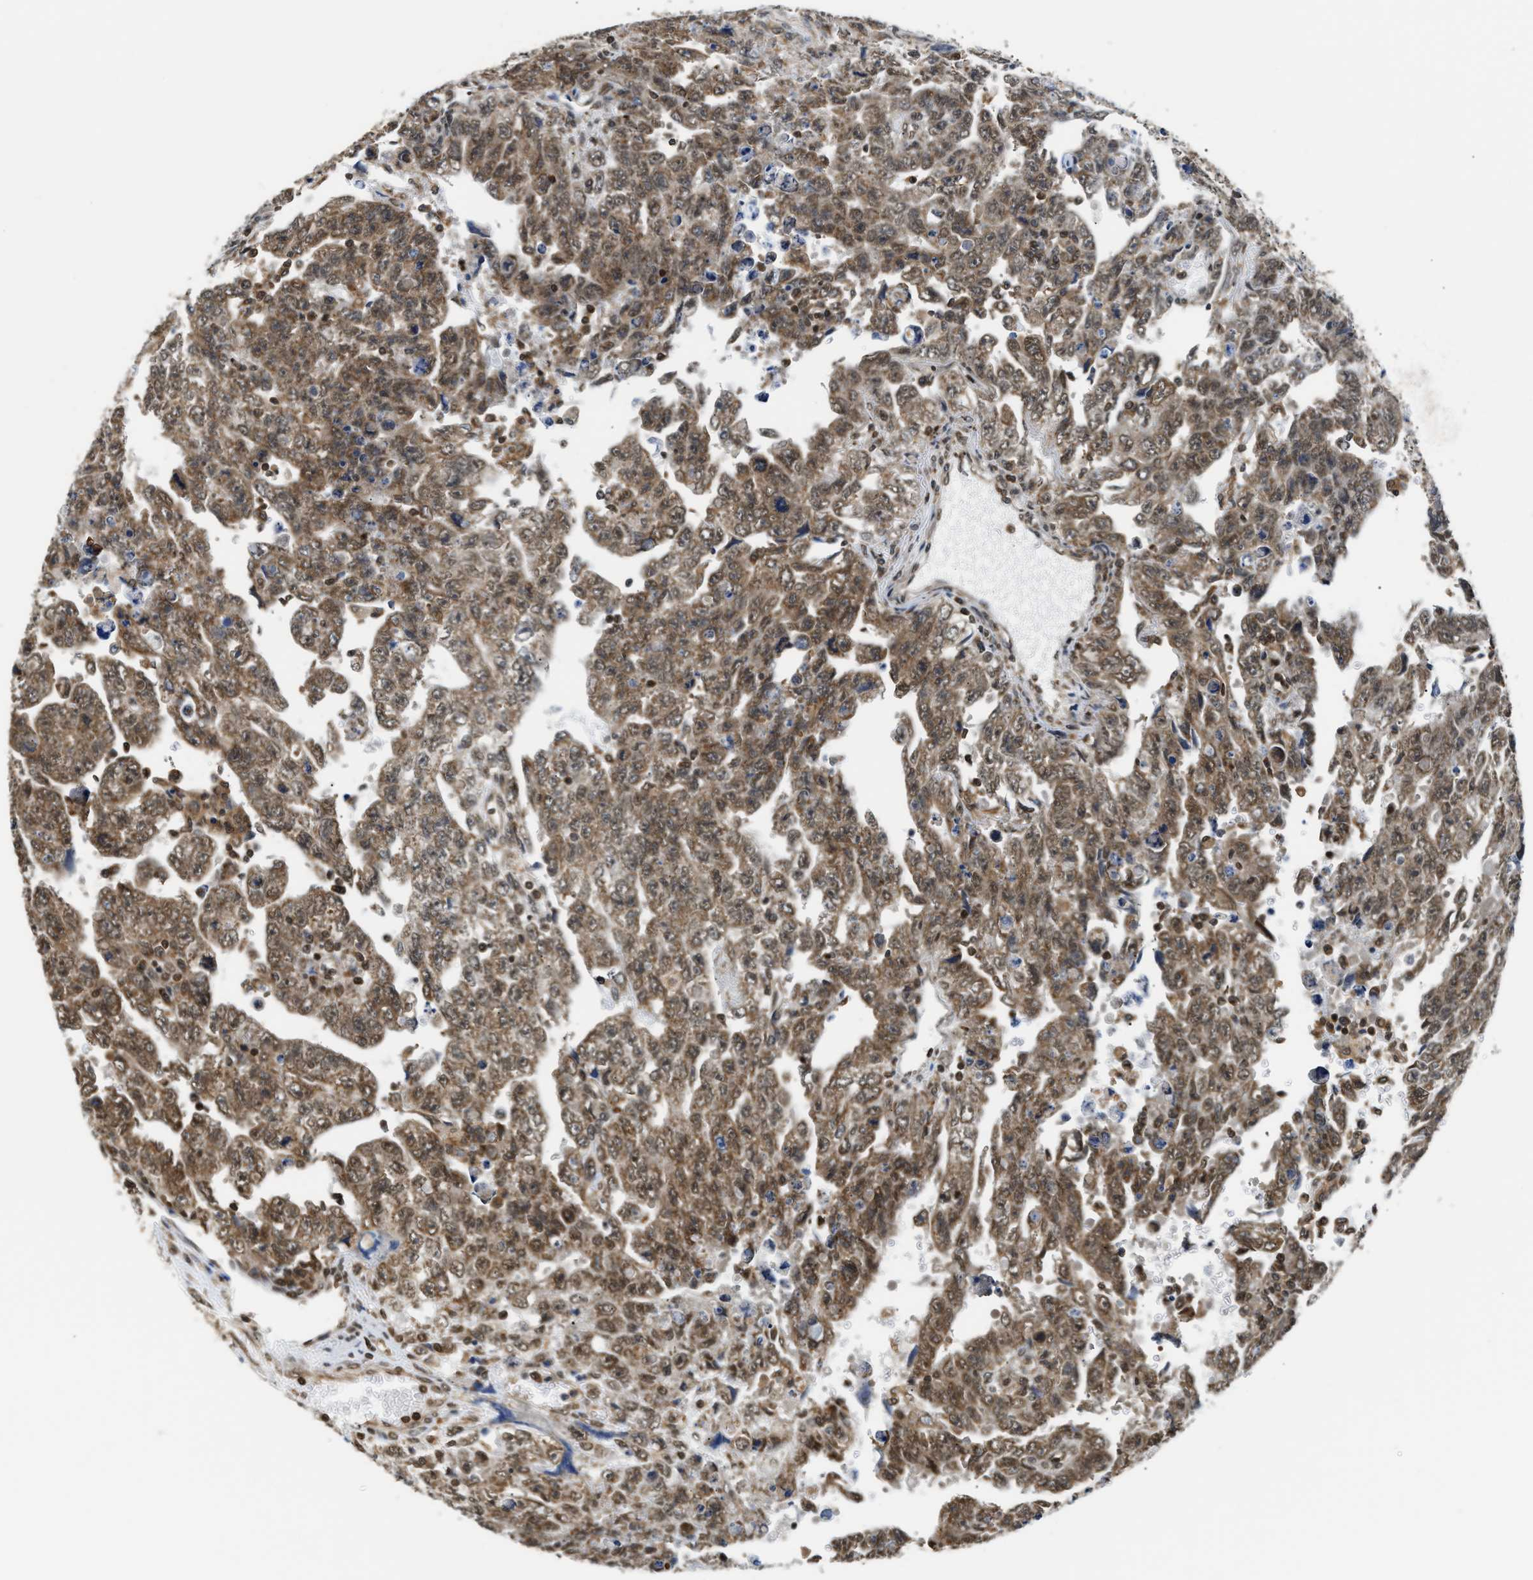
{"staining": {"intensity": "moderate", "quantity": ">75%", "location": "cytoplasmic/membranous,nuclear"}, "tissue": "testis cancer", "cell_type": "Tumor cells", "image_type": "cancer", "snomed": [{"axis": "morphology", "description": "Carcinoma, Embryonal, NOS"}, {"axis": "topography", "description": "Testis"}], "caption": "This histopathology image displays testis cancer (embryonal carcinoma) stained with immunohistochemistry to label a protein in brown. The cytoplasmic/membranous and nuclear of tumor cells show moderate positivity for the protein. Nuclei are counter-stained blue.", "gene": "STK10", "patient": {"sex": "male", "age": 28}}